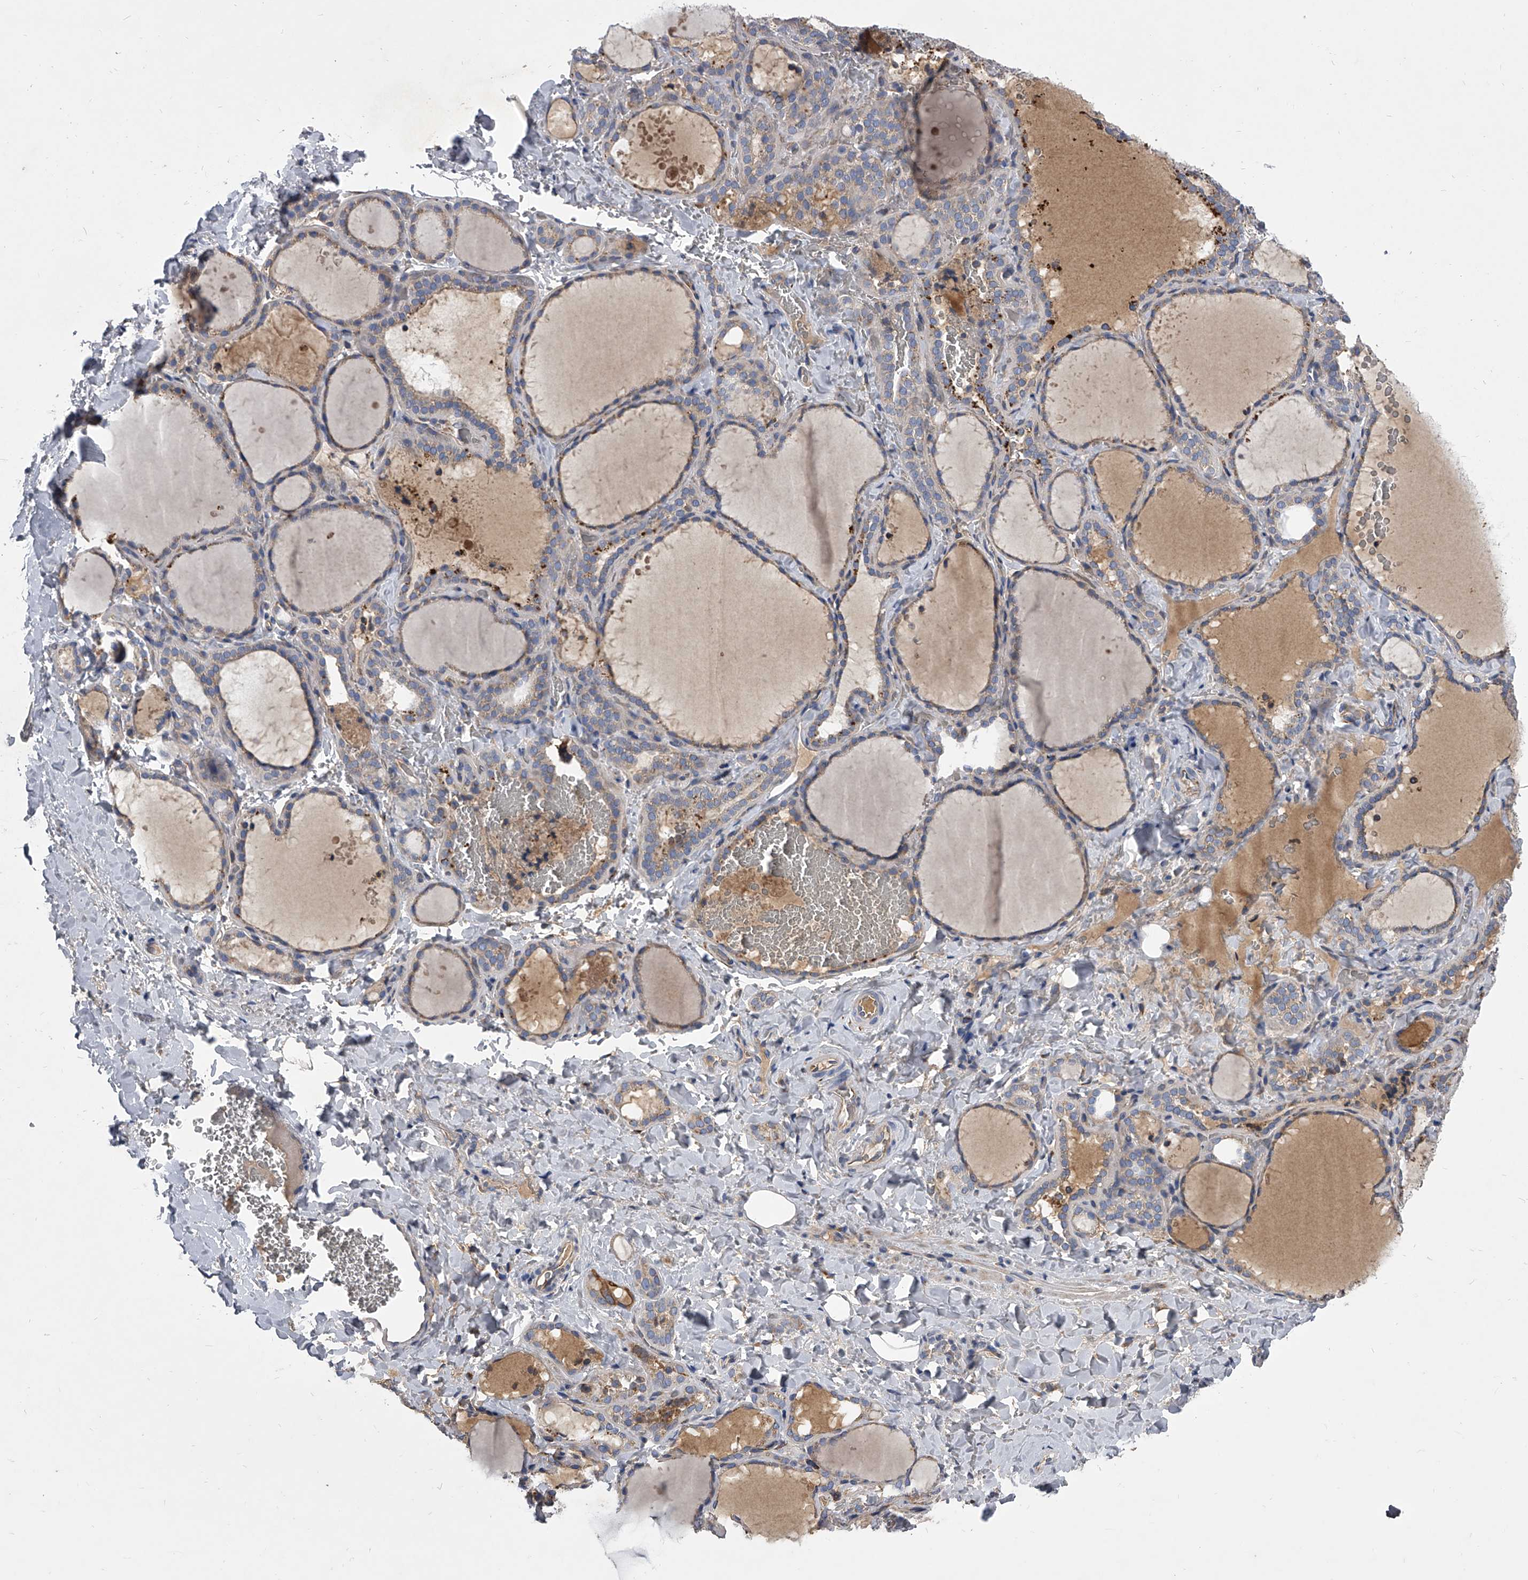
{"staining": {"intensity": "negative", "quantity": "none", "location": "none"}, "tissue": "thyroid gland", "cell_type": "Glandular cells", "image_type": "normal", "snomed": [{"axis": "morphology", "description": "Normal tissue, NOS"}, {"axis": "topography", "description": "Thyroid gland"}], "caption": "Immunohistochemical staining of unremarkable thyroid gland demonstrates no significant staining in glandular cells.", "gene": "CCR4", "patient": {"sex": "female", "age": 22}}